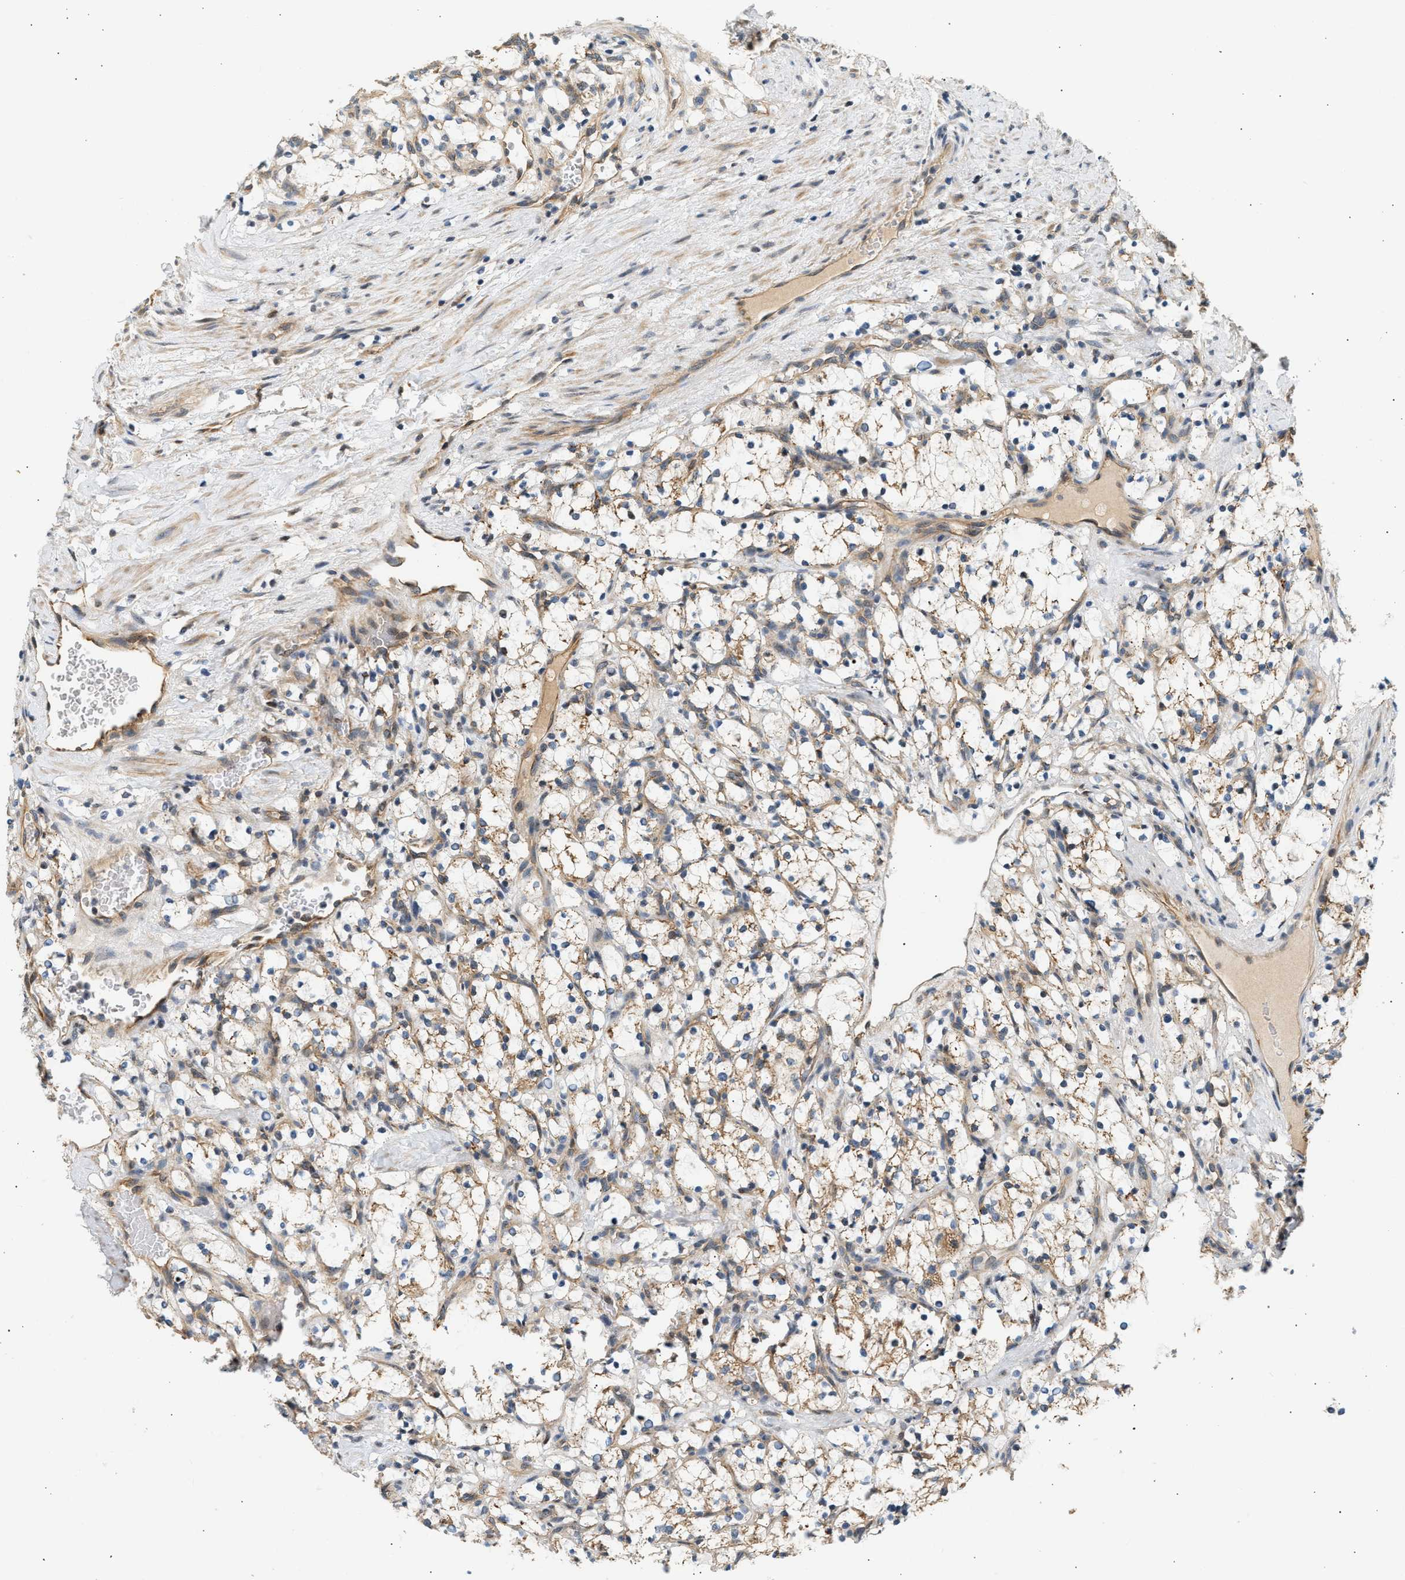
{"staining": {"intensity": "moderate", "quantity": ">75%", "location": "cytoplasmic/membranous"}, "tissue": "renal cancer", "cell_type": "Tumor cells", "image_type": "cancer", "snomed": [{"axis": "morphology", "description": "Adenocarcinoma, NOS"}, {"axis": "topography", "description": "Kidney"}], "caption": "Tumor cells display medium levels of moderate cytoplasmic/membranous positivity in approximately >75% of cells in renal cancer (adenocarcinoma). The protein of interest is shown in brown color, while the nuclei are stained blue.", "gene": "WDR31", "patient": {"sex": "female", "age": 69}}